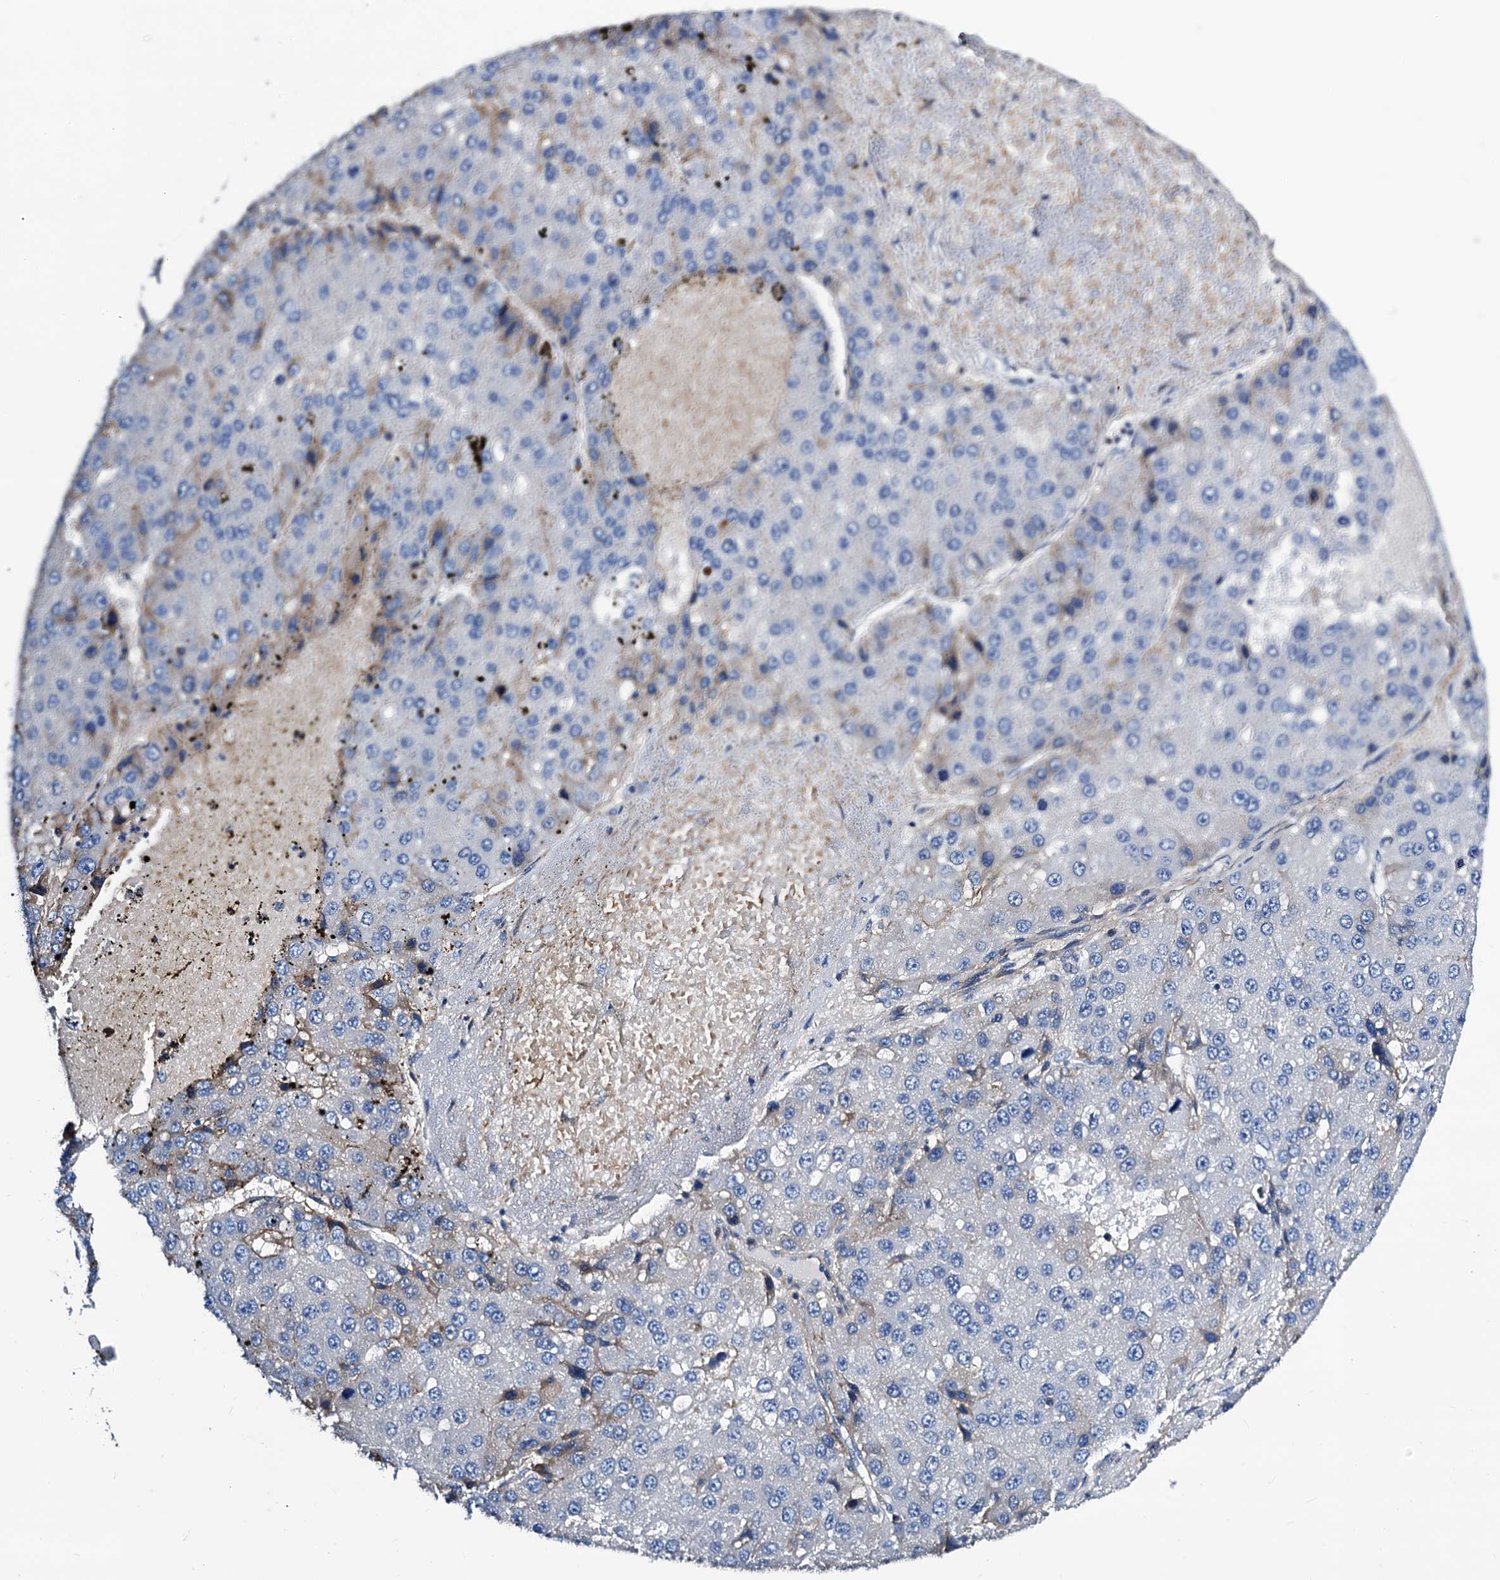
{"staining": {"intensity": "negative", "quantity": "none", "location": "none"}, "tissue": "liver cancer", "cell_type": "Tumor cells", "image_type": "cancer", "snomed": [{"axis": "morphology", "description": "Carcinoma, Hepatocellular, NOS"}, {"axis": "topography", "description": "Liver"}], "caption": "Liver hepatocellular carcinoma was stained to show a protein in brown. There is no significant expression in tumor cells.", "gene": "GCOM1", "patient": {"sex": "female", "age": 73}}